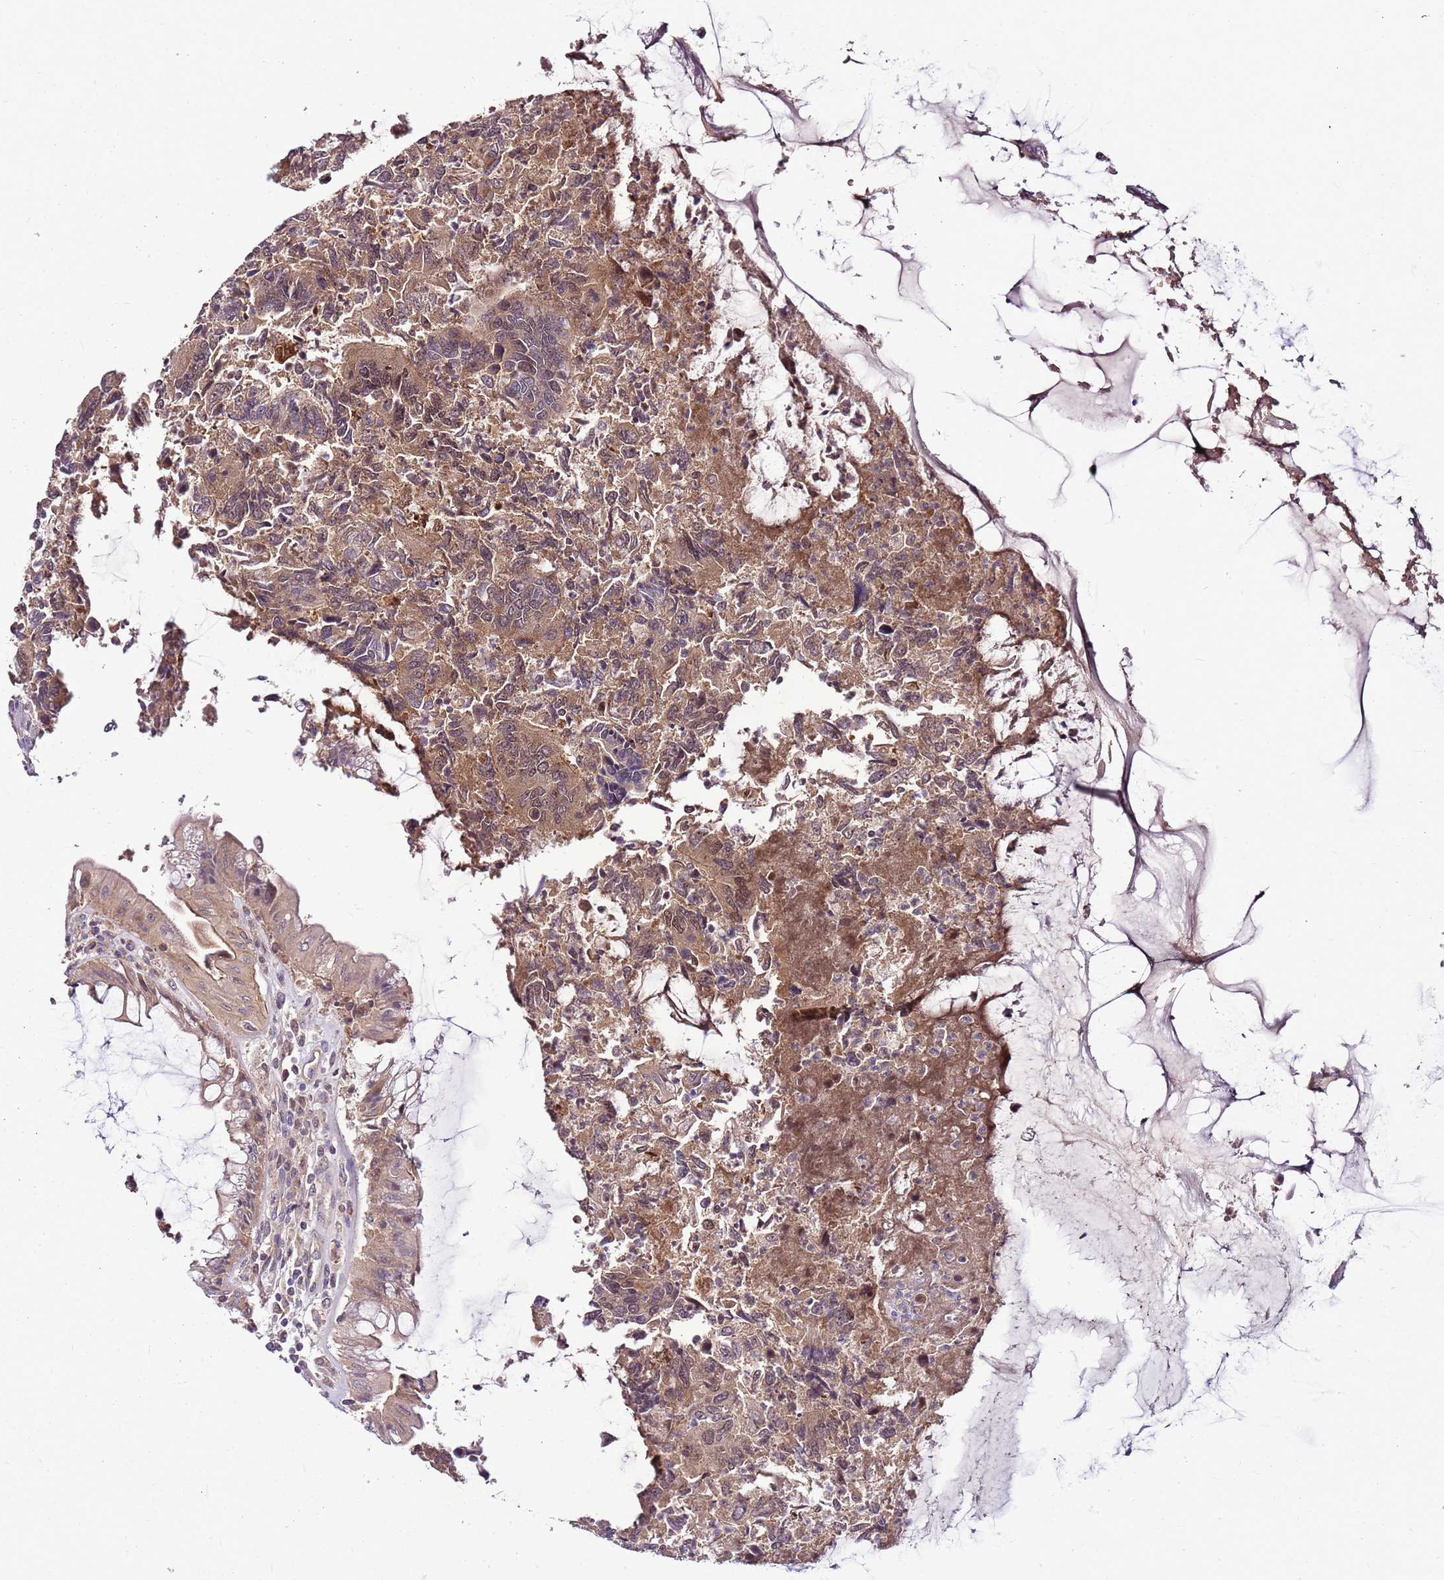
{"staining": {"intensity": "moderate", "quantity": ">75%", "location": "cytoplasmic/membranous,nuclear"}, "tissue": "colorectal cancer", "cell_type": "Tumor cells", "image_type": "cancer", "snomed": [{"axis": "morphology", "description": "Adenocarcinoma, NOS"}, {"axis": "topography", "description": "Colon"}], "caption": "Brown immunohistochemical staining in human colorectal cancer demonstrates moderate cytoplasmic/membranous and nuclear staining in about >75% of tumor cells.", "gene": "POLE3", "patient": {"sex": "female", "age": 67}}